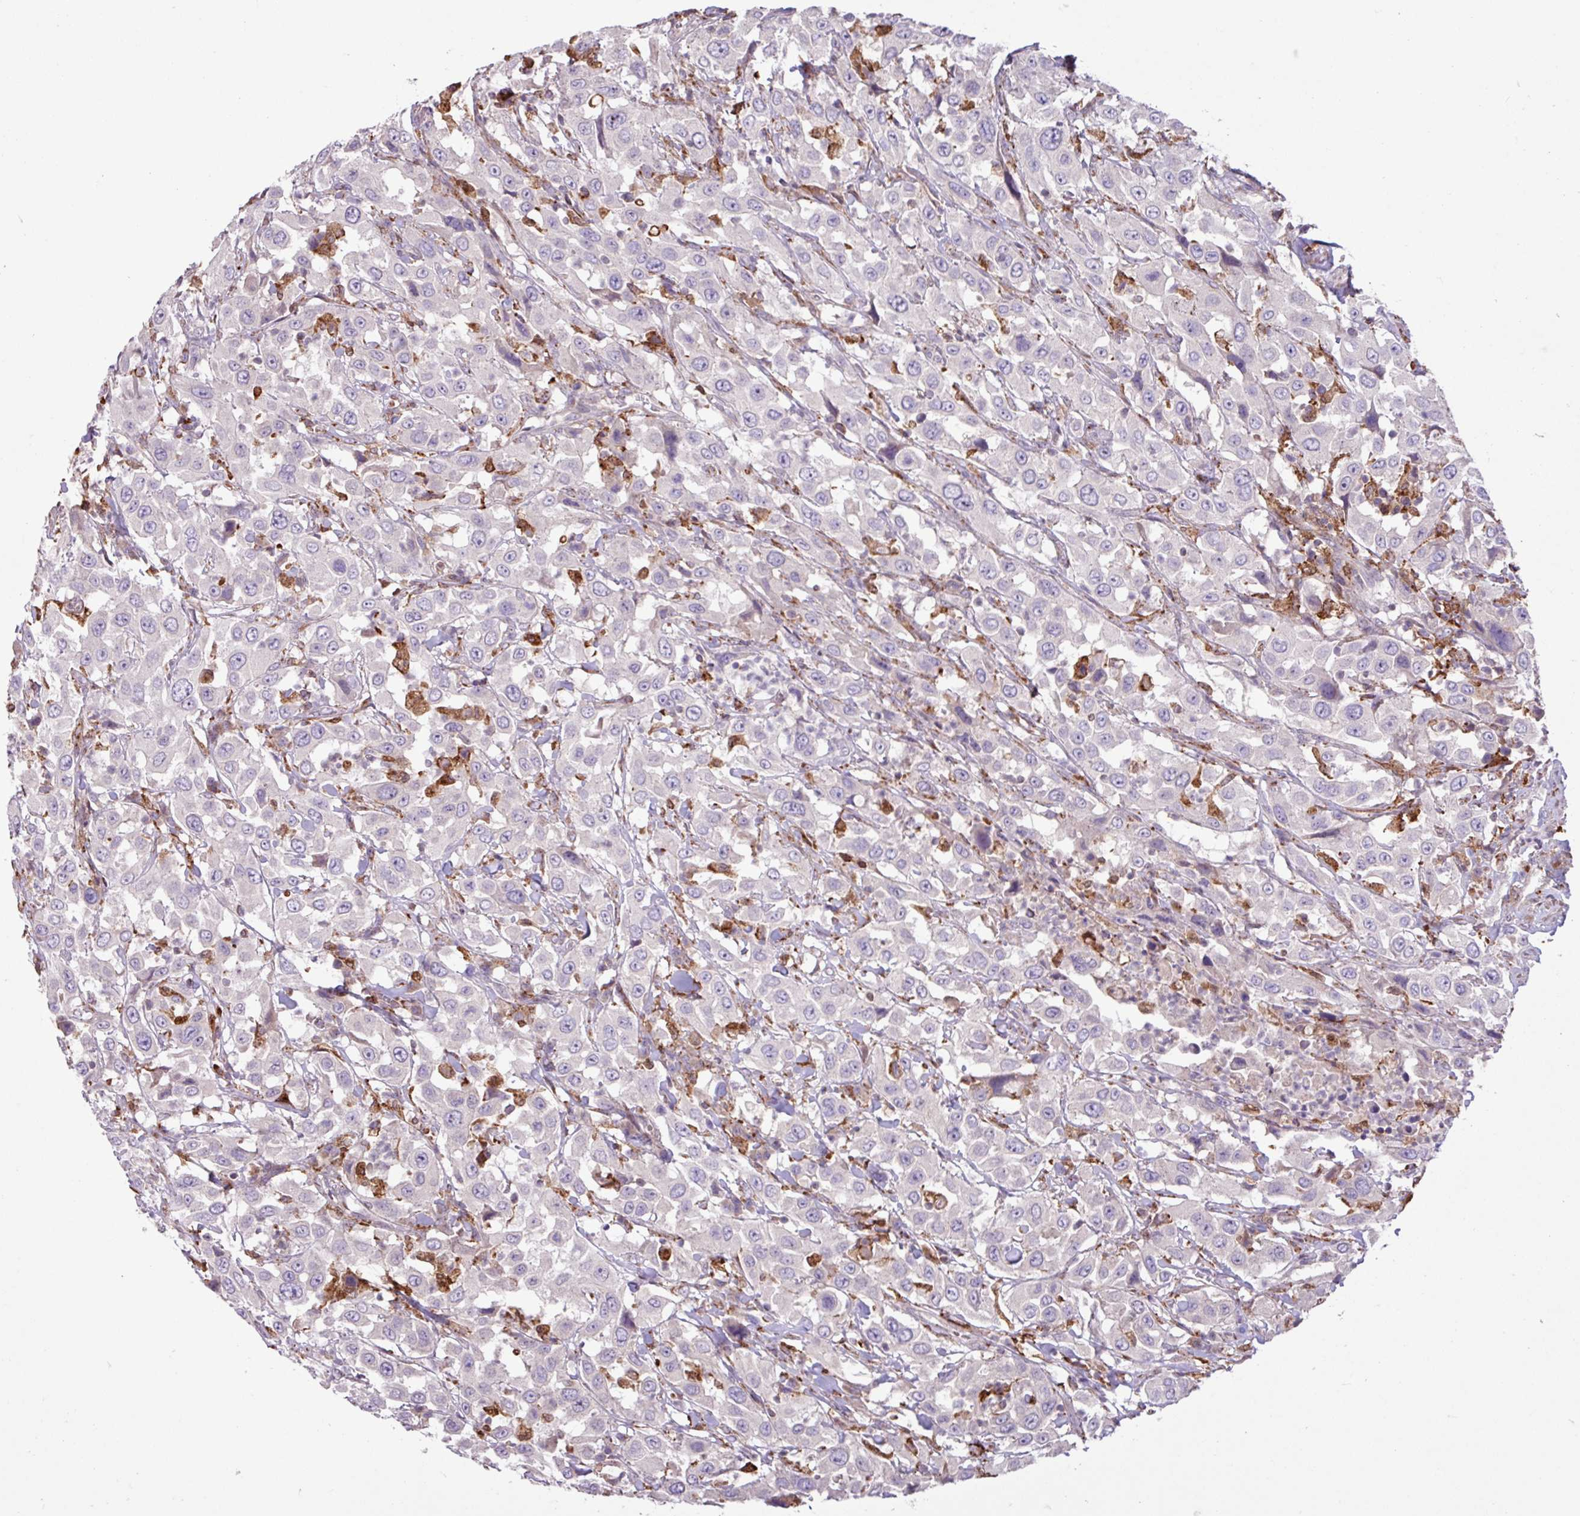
{"staining": {"intensity": "negative", "quantity": "none", "location": "none"}, "tissue": "urothelial cancer", "cell_type": "Tumor cells", "image_type": "cancer", "snomed": [{"axis": "morphology", "description": "Urothelial carcinoma, High grade"}, {"axis": "topography", "description": "Urinary bladder"}], "caption": "Tumor cells show no significant protein positivity in high-grade urothelial carcinoma.", "gene": "ARHGEF25", "patient": {"sex": "male", "age": 61}}